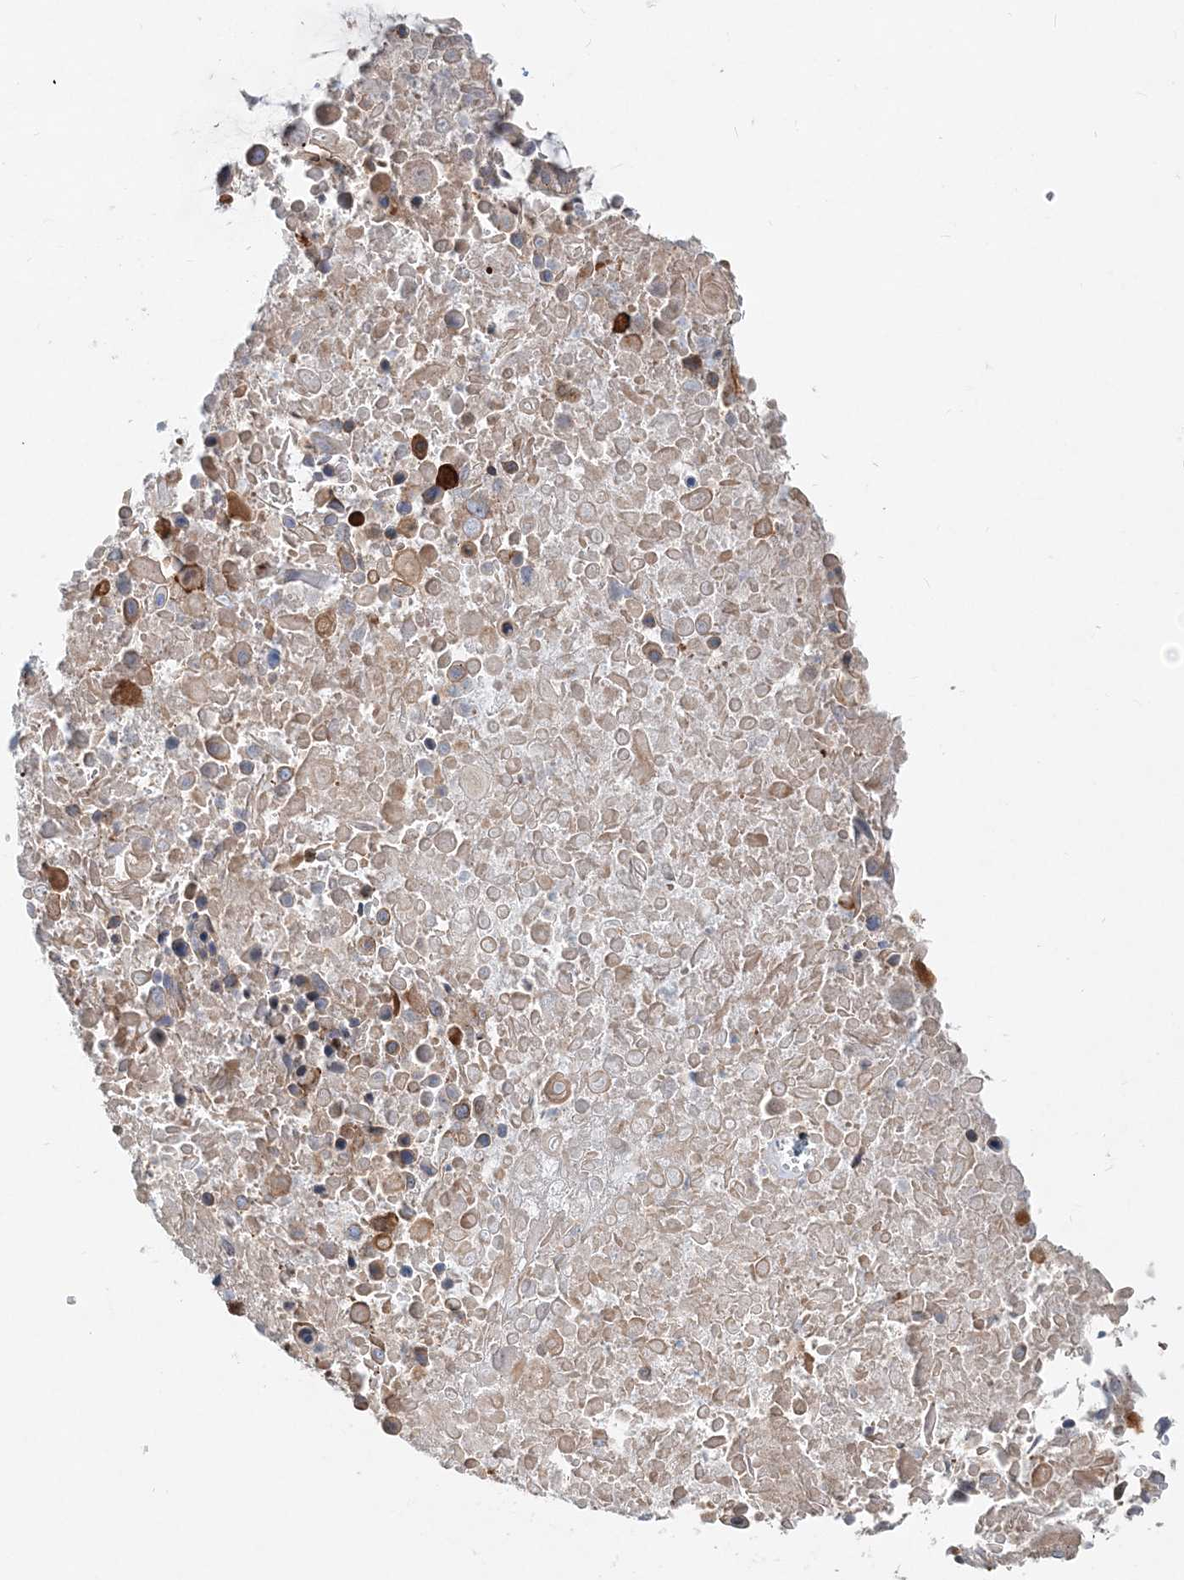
{"staining": {"intensity": "weak", "quantity": "<25%", "location": "nuclear"}, "tissue": "lung cancer", "cell_type": "Tumor cells", "image_type": "cancer", "snomed": [{"axis": "morphology", "description": "Squamous cell carcinoma, NOS"}, {"axis": "topography", "description": "Lung"}], "caption": "This is an IHC image of human lung cancer. There is no staining in tumor cells.", "gene": "CXXC5", "patient": {"sex": "male", "age": 66}}